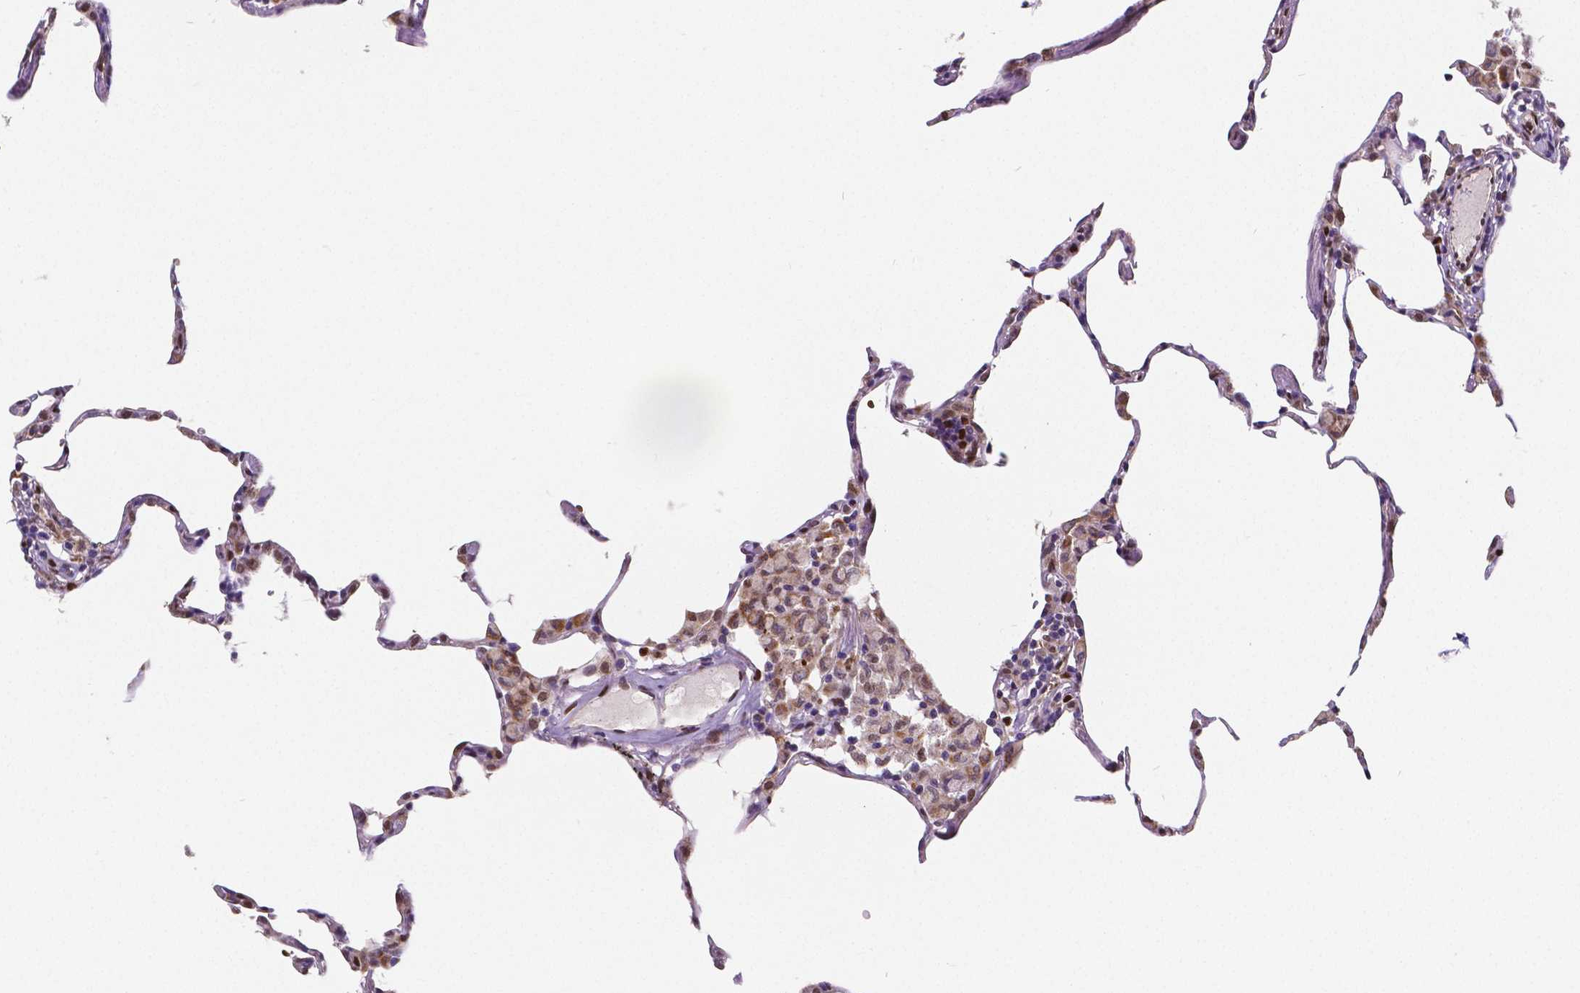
{"staining": {"intensity": "negative", "quantity": "none", "location": "none"}, "tissue": "lung", "cell_type": "Alveolar cells", "image_type": "normal", "snomed": [{"axis": "morphology", "description": "Normal tissue, NOS"}, {"axis": "topography", "description": "Lung"}], "caption": "High magnification brightfield microscopy of normal lung stained with DAB (3,3'-diaminobenzidine) (brown) and counterstained with hematoxylin (blue): alveolar cells show no significant expression.", "gene": "MEF2C", "patient": {"sex": "female", "age": 57}}